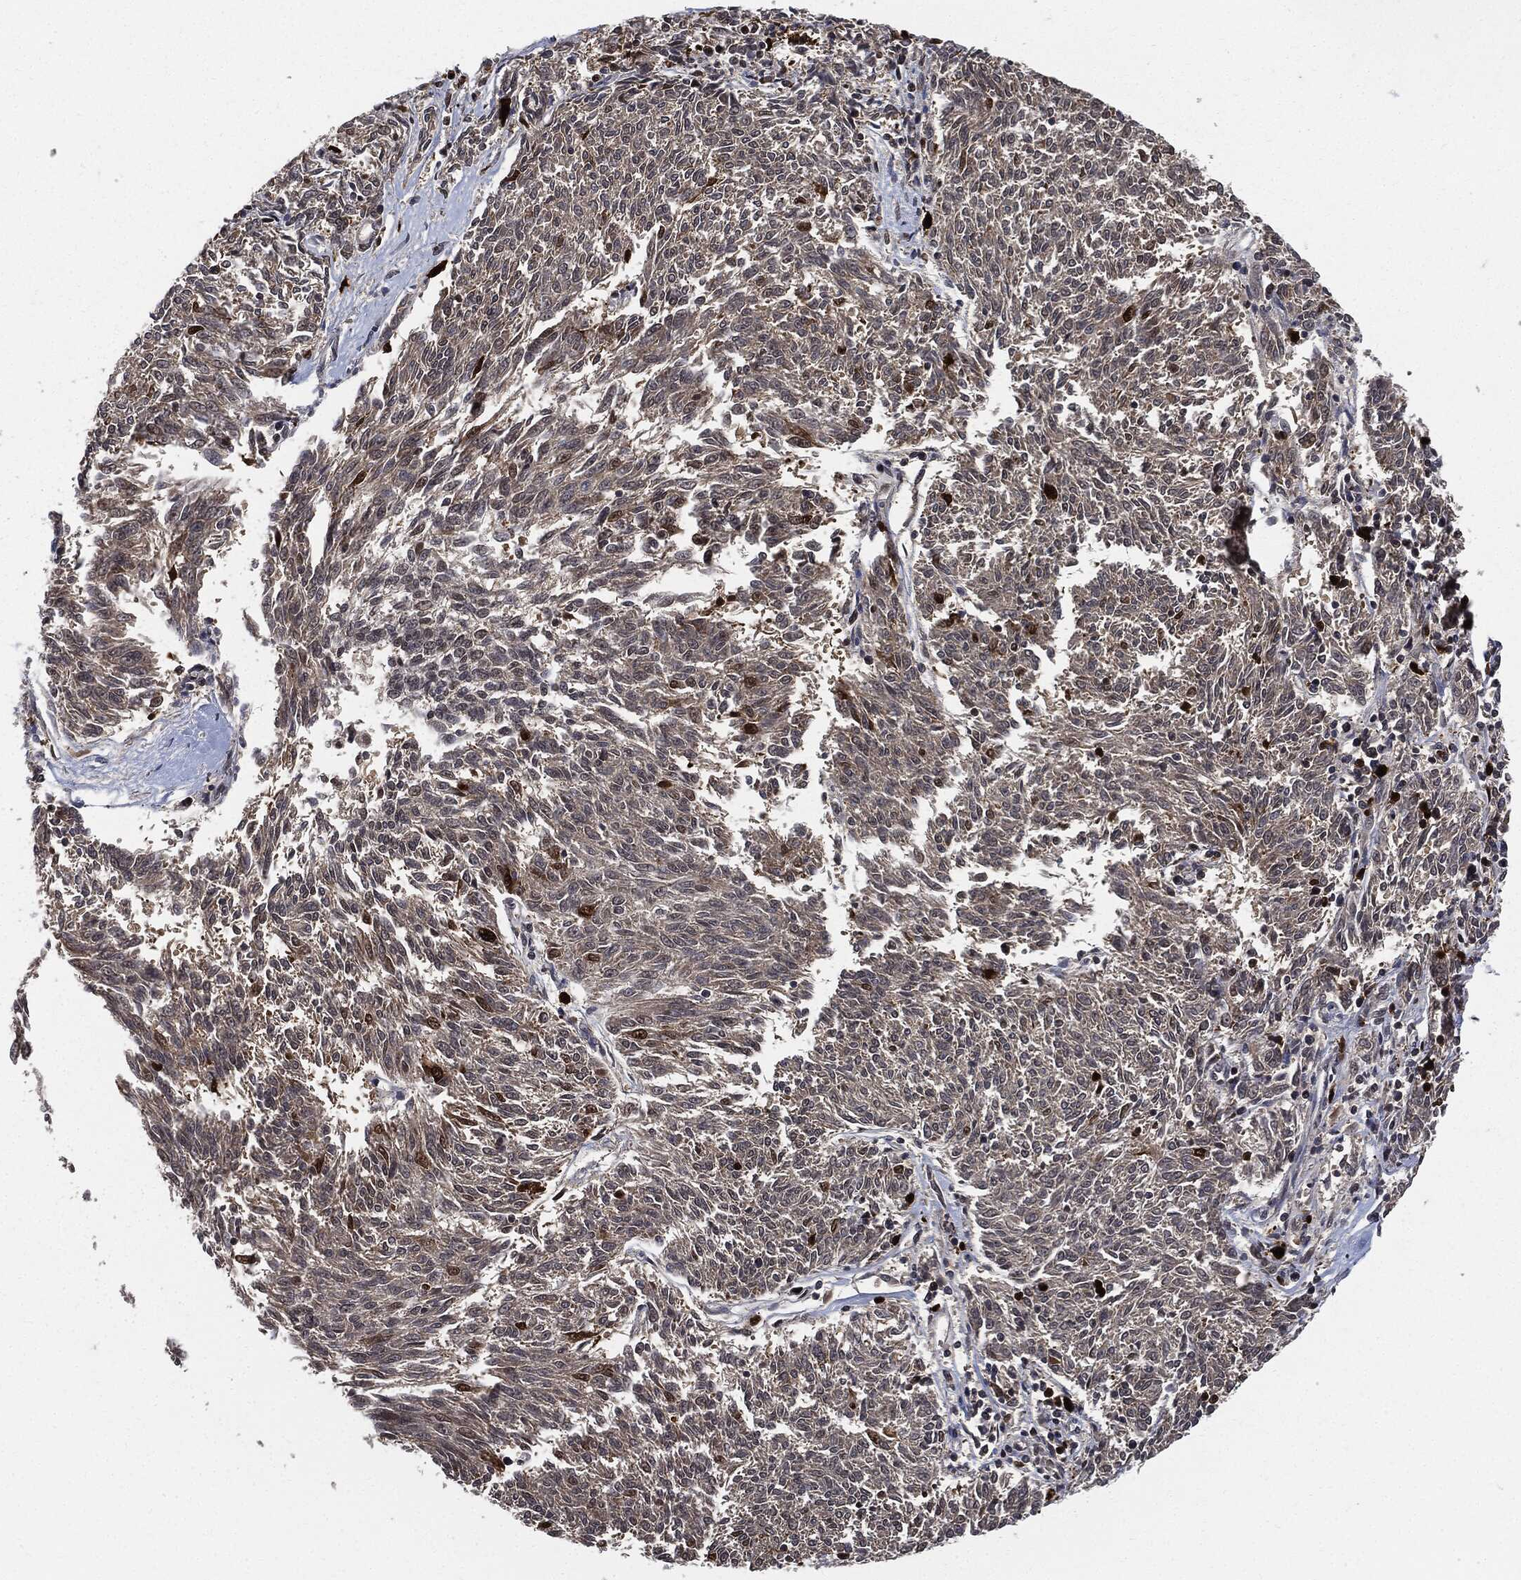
{"staining": {"intensity": "negative", "quantity": "none", "location": "none"}, "tissue": "melanoma", "cell_type": "Tumor cells", "image_type": "cancer", "snomed": [{"axis": "morphology", "description": "Malignant melanoma, NOS"}, {"axis": "topography", "description": "Skin"}], "caption": "Immunohistochemistry (IHC) image of malignant melanoma stained for a protein (brown), which reveals no staining in tumor cells.", "gene": "PCNA", "patient": {"sex": "female", "age": 72}}